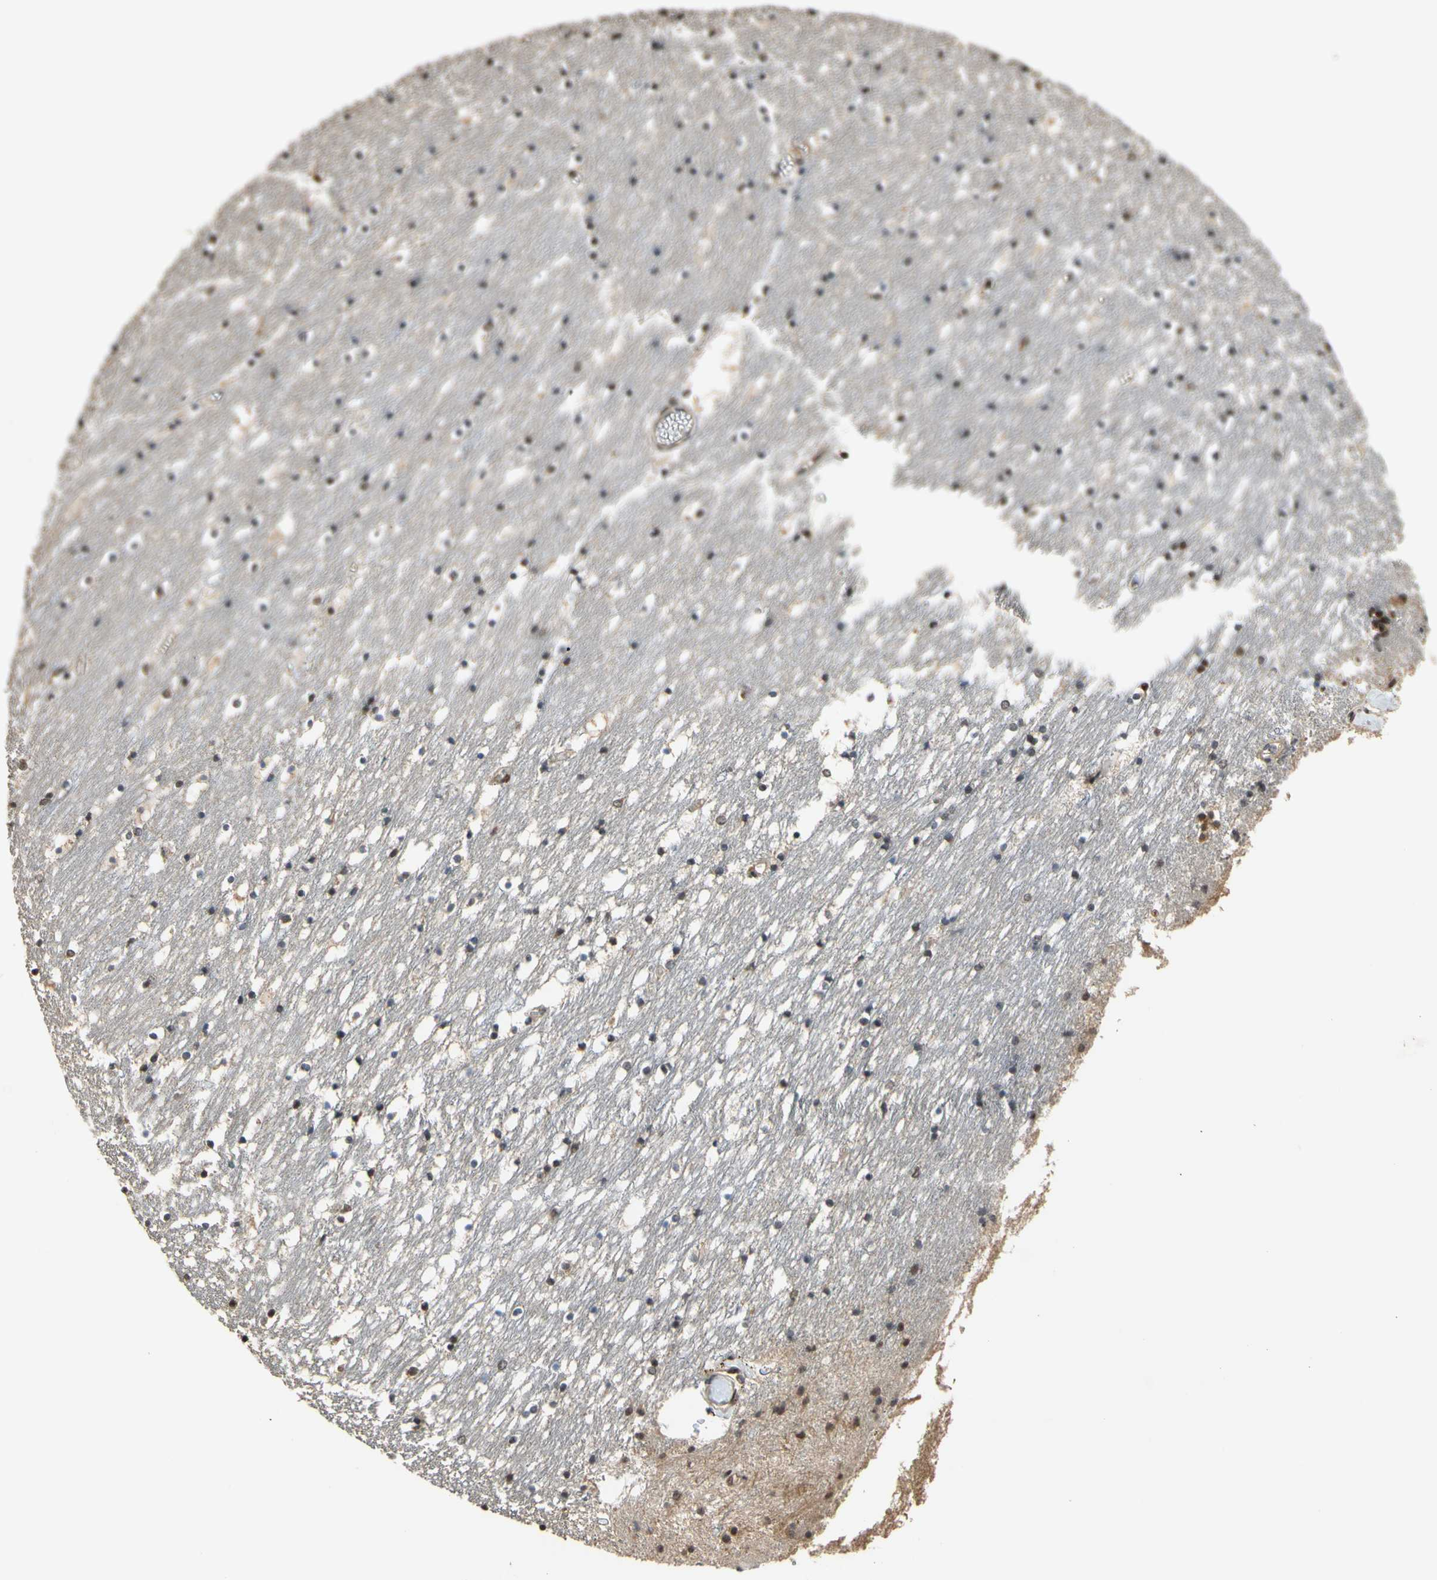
{"staining": {"intensity": "moderate", "quantity": "25%-75%", "location": "cytoplasmic/membranous,nuclear"}, "tissue": "caudate", "cell_type": "Glial cells", "image_type": "normal", "snomed": [{"axis": "morphology", "description": "Normal tissue, NOS"}, {"axis": "topography", "description": "Lateral ventricle wall"}], "caption": "Moderate cytoplasmic/membranous,nuclear staining for a protein is identified in approximately 25%-75% of glial cells of normal caudate using immunohistochemistry.", "gene": "TMEM230", "patient": {"sex": "male", "age": 45}}